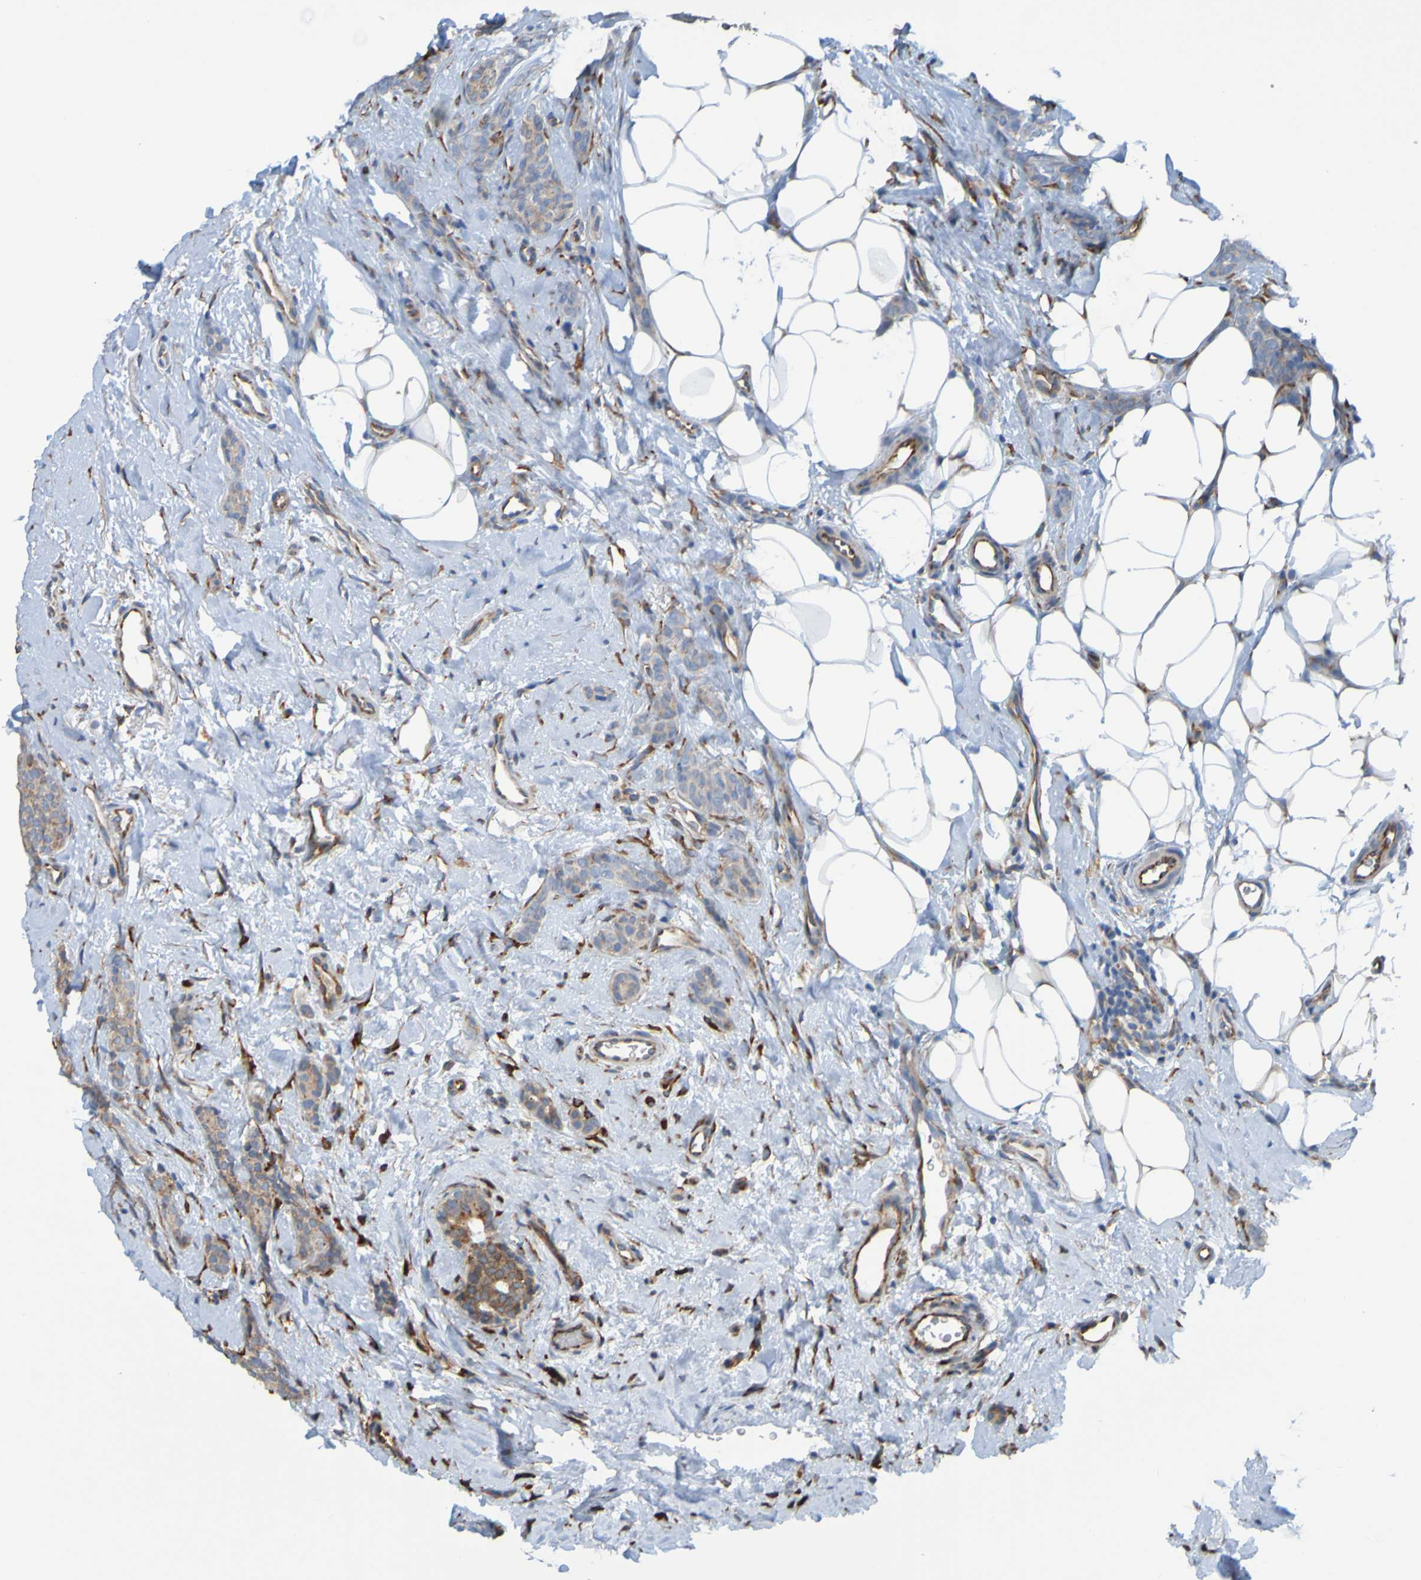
{"staining": {"intensity": "weak", "quantity": ">75%", "location": "cytoplasmic/membranous"}, "tissue": "breast cancer", "cell_type": "Tumor cells", "image_type": "cancer", "snomed": [{"axis": "morphology", "description": "Duct carcinoma"}, {"axis": "topography", "description": "Breast"}], "caption": "This micrograph demonstrates breast cancer (intraductal carcinoma) stained with IHC to label a protein in brown. The cytoplasmic/membranous of tumor cells show weak positivity for the protein. Nuclei are counter-stained blue.", "gene": "SSR1", "patient": {"sex": "female", "age": 68}}